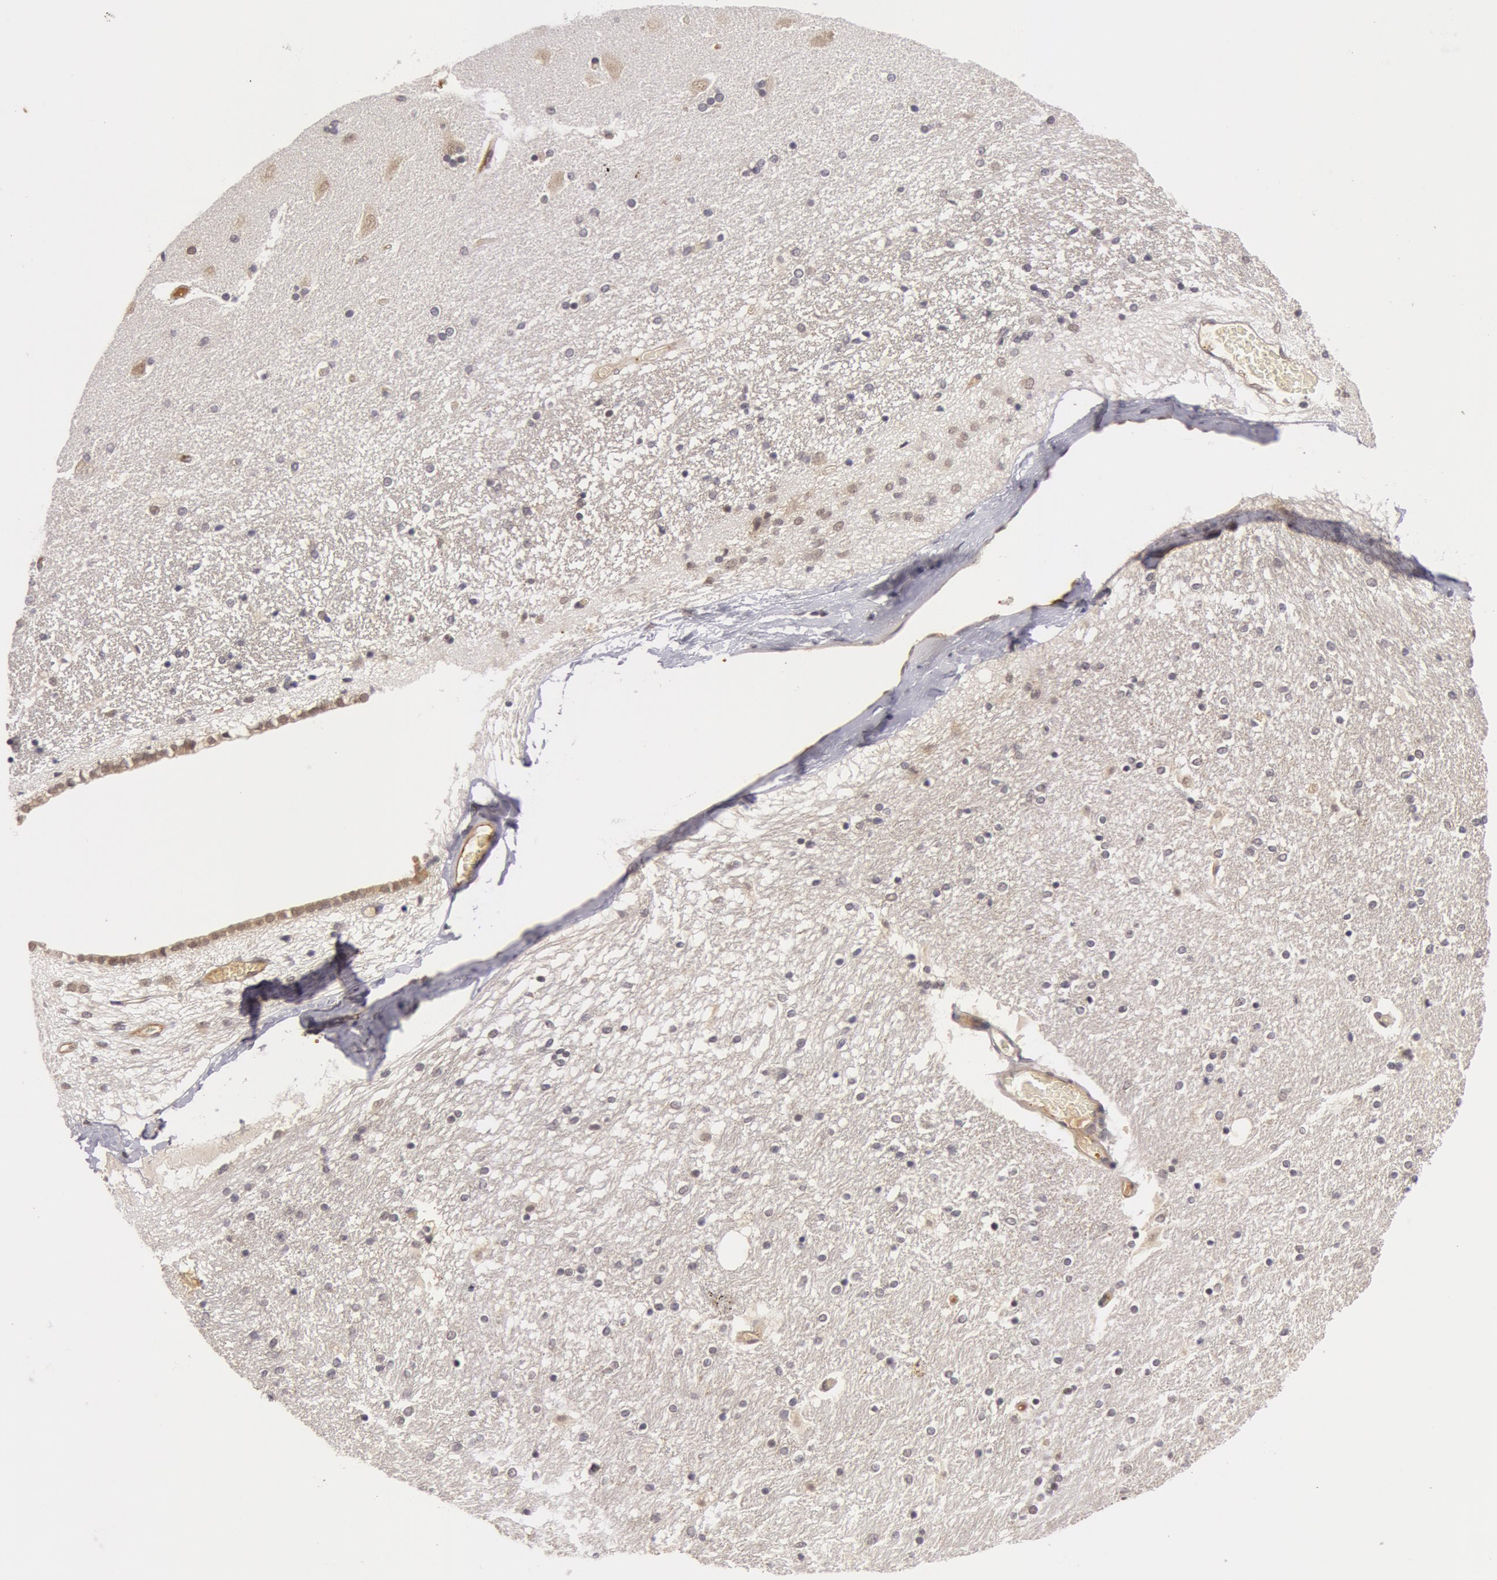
{"staining": {"intensity": "negative", "quantity": "none", "location": "none"}, "tissue": "hippocampus", "cell_type": "Glial cells", "image_type": "normal", "snomed": [{"axis": "morphology", "description": "Normal tissue, NOS"}, {"axis": "topography", "description": "Hippocampus"}], "caption": "An immunohistochemistry (IHC) image of benign hippocampus is shown. There is no staining in glial cells of hippocampus.", "gene": "SYTL4", "patient": {"sex": "female", "age": 54}}